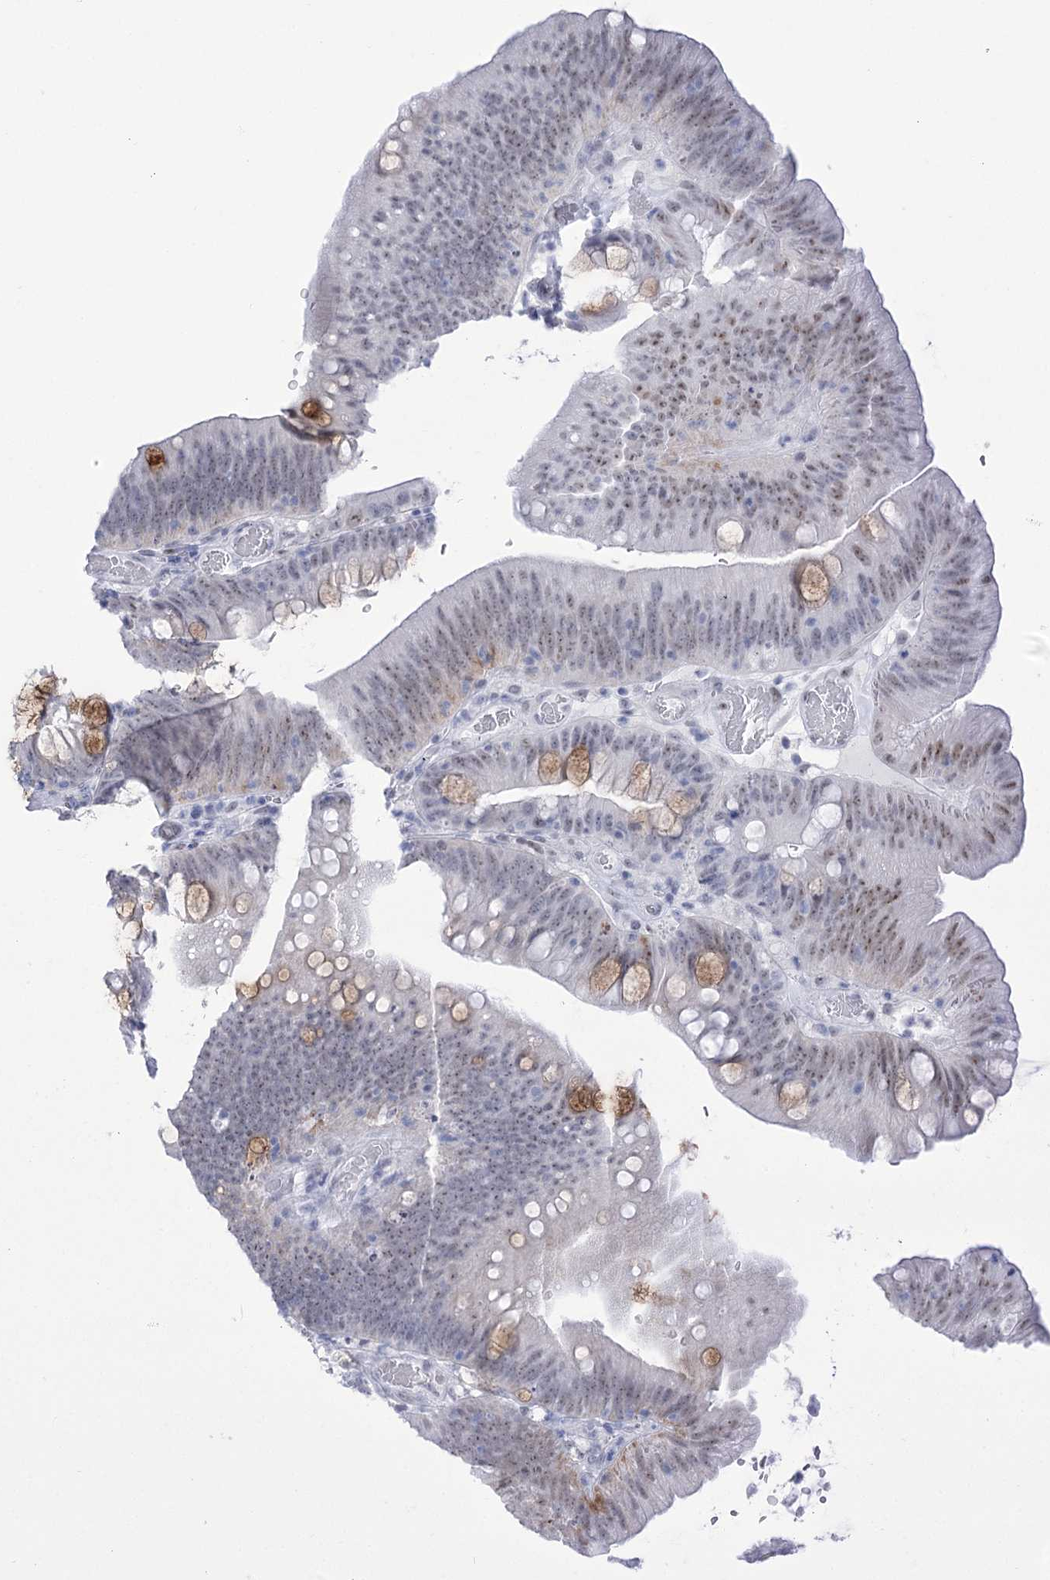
{"staining": {"intensity": "moderate", "quantity": "25%-75%", "location": "cytoplasmic/membranous,nuclear"}, "tissue": "colorectal cancer", "cell_type": "Tumor cells", "image_type": "cancer", "snomed": [{"axis": "morphology", "description": "Normal tissue, NOS"}, {"axis": "topography", "description": "Colon"}], "caption": "A medium amount of moderate cytoplasmic/membranous and nuclear expression is appreciated in about 25%-75% of tumor cells in colorectal cancer tissue.", "gene": "HORMAD1", "patient": {"sex": "female", "age": 82}}